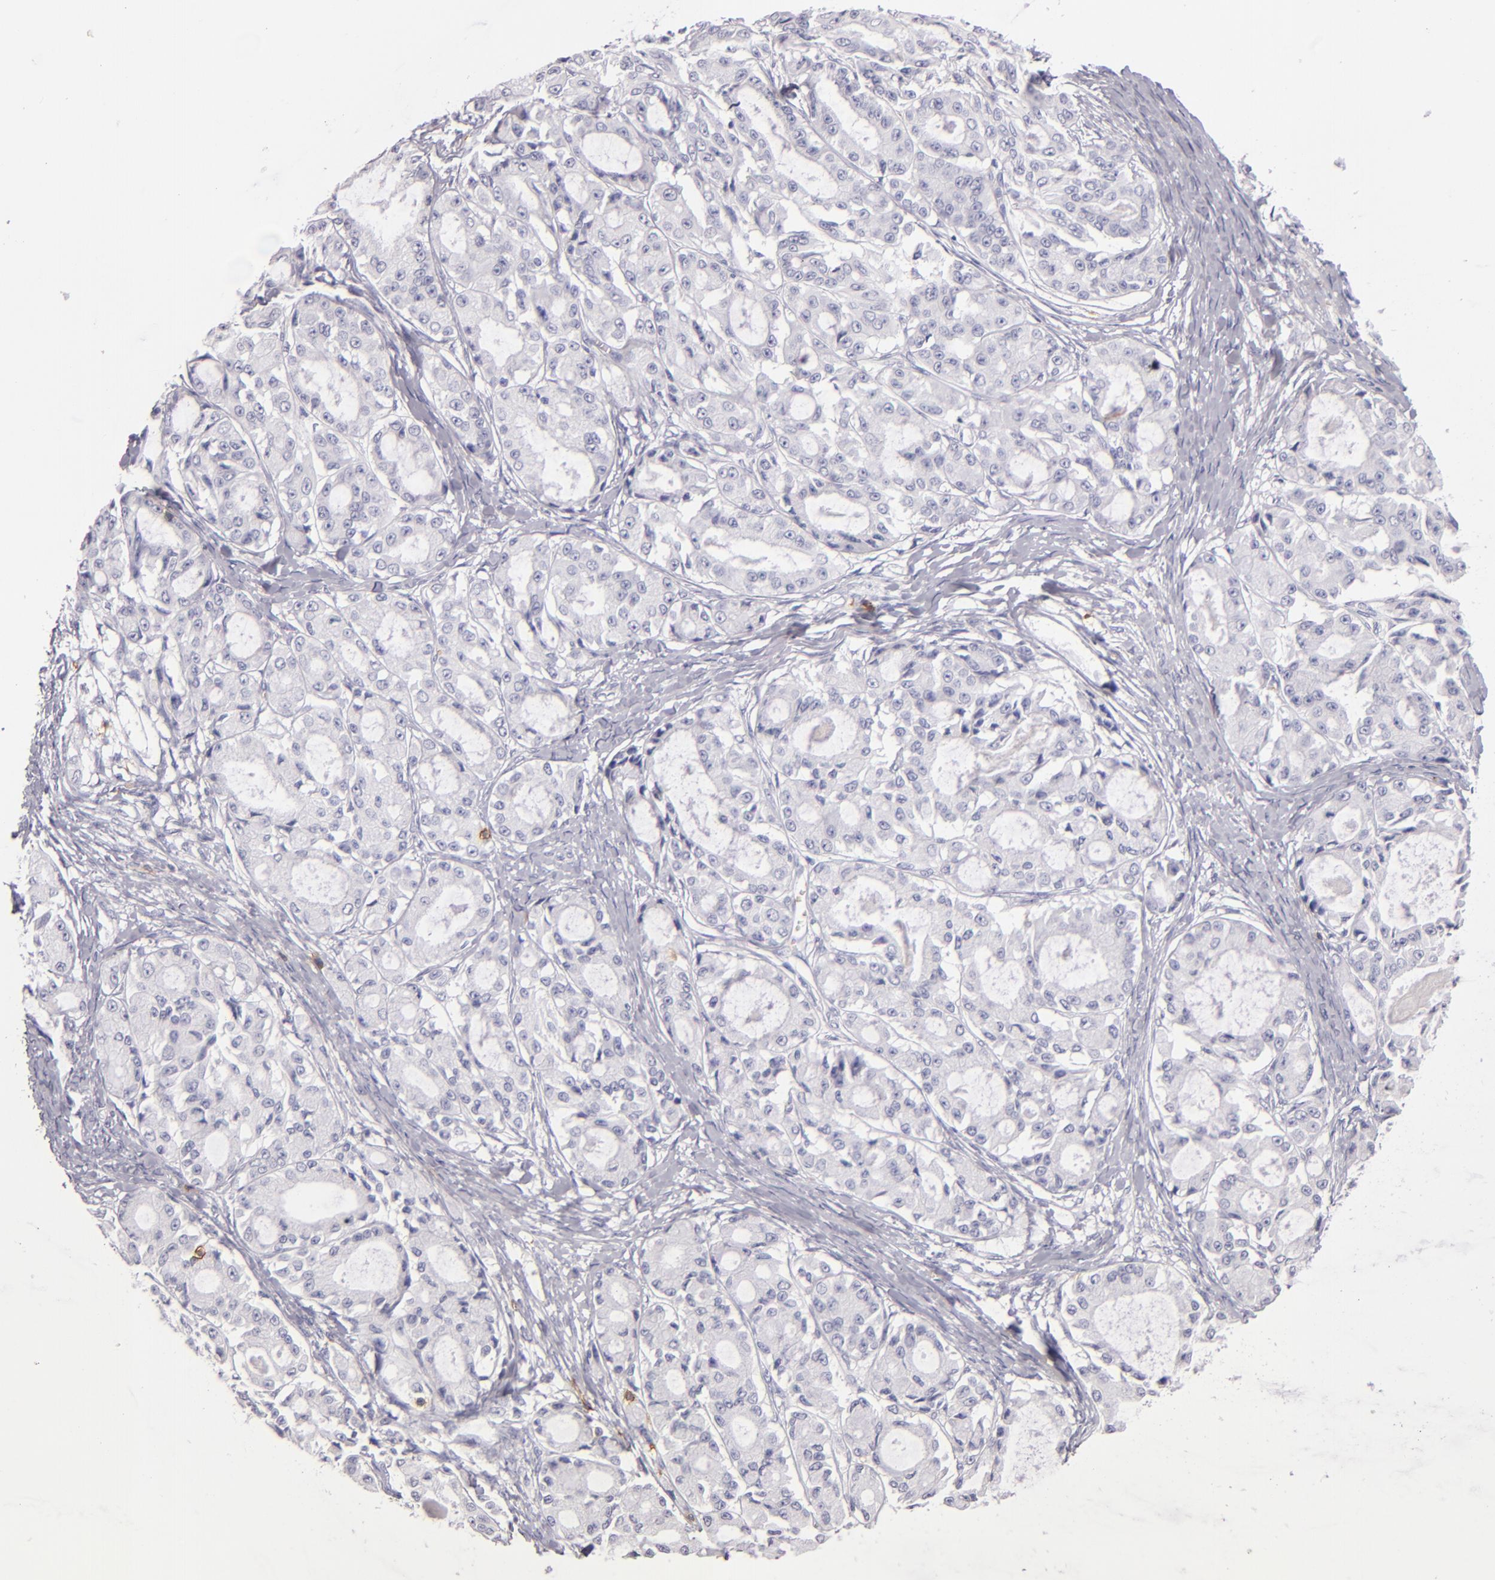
{"staining": {"intensity": "negative", "quantity": "none", "location": "none"}, "tissue": "ovarian cancer", "cell_type": "Tumor cells", "image_type": "cancer", "snomed": [{"axis": "morphology", "description": "Carcinoma, endometroid"}, {"axis": "topography", "description": "Ovary"}], "caption": "An image of ovarian endometroid carcinoma stained for a protein demonstrates no brown staining in tumor cells.", "gene": "LAT", "patient": {"sex": "female", "age": 61}}